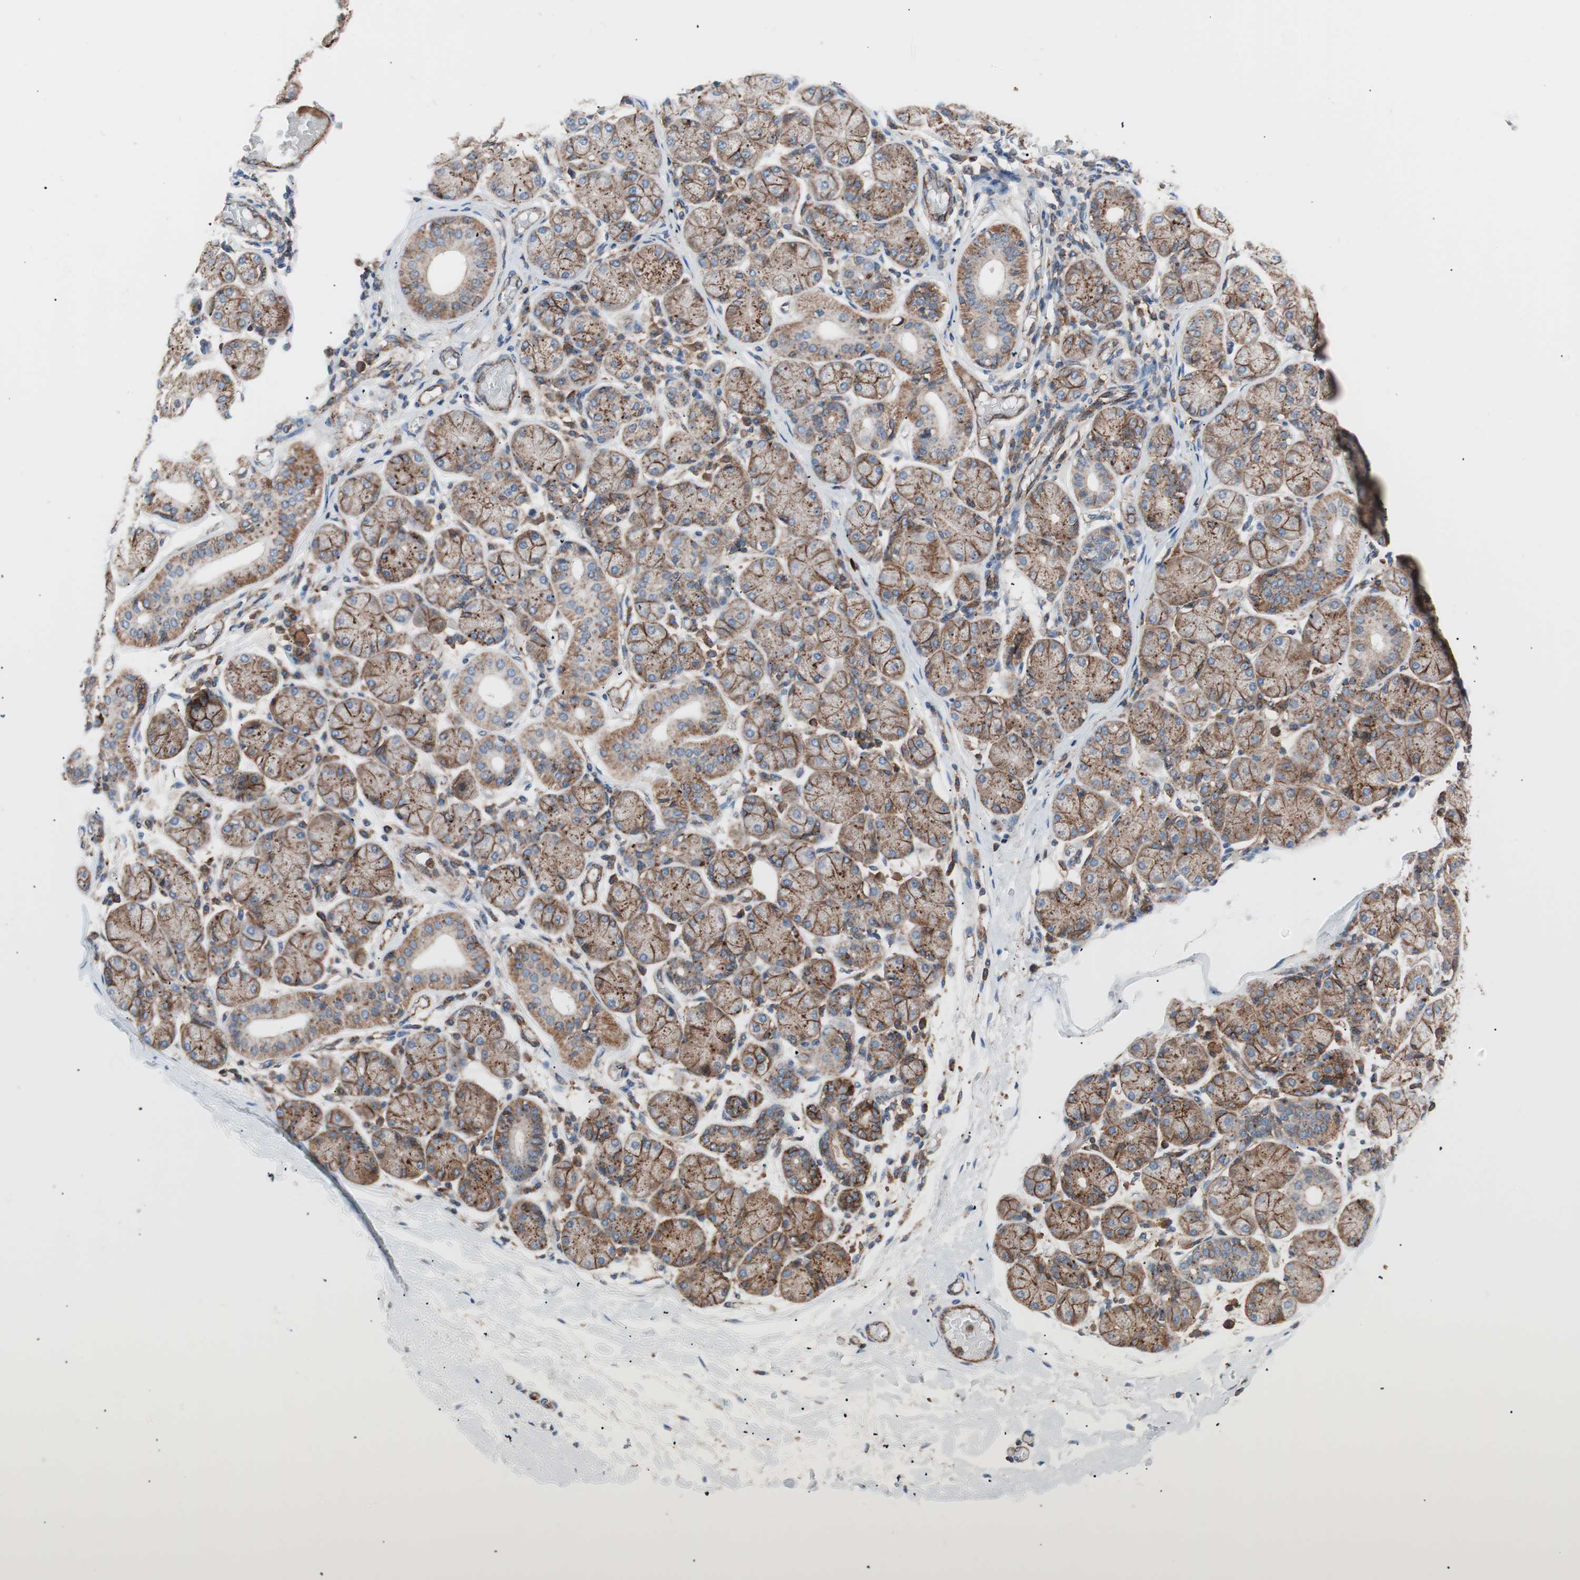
{"staining": {"intensity": "moderate", "quantity": ">75%", "location": "cytoplasmic/membranous"}, "tissue": "salivary gland", "cell_type": "Glandular cells", "image_type": "normal", "snomed": [{"axis": "morphology", "description": "Normal tissue, NOS"}, {"axis": "topography", "description": "Salivary gland"}], "caption": "The photomicrograph displays immunohistochemical staining of unremarkable salivary gland. There is moderate cytoplasmic/membranous positivity is identified in approximately >75% of glandular cells.", "gene": "FLOT2", "patient": {"sex": "female", "age": 24}}